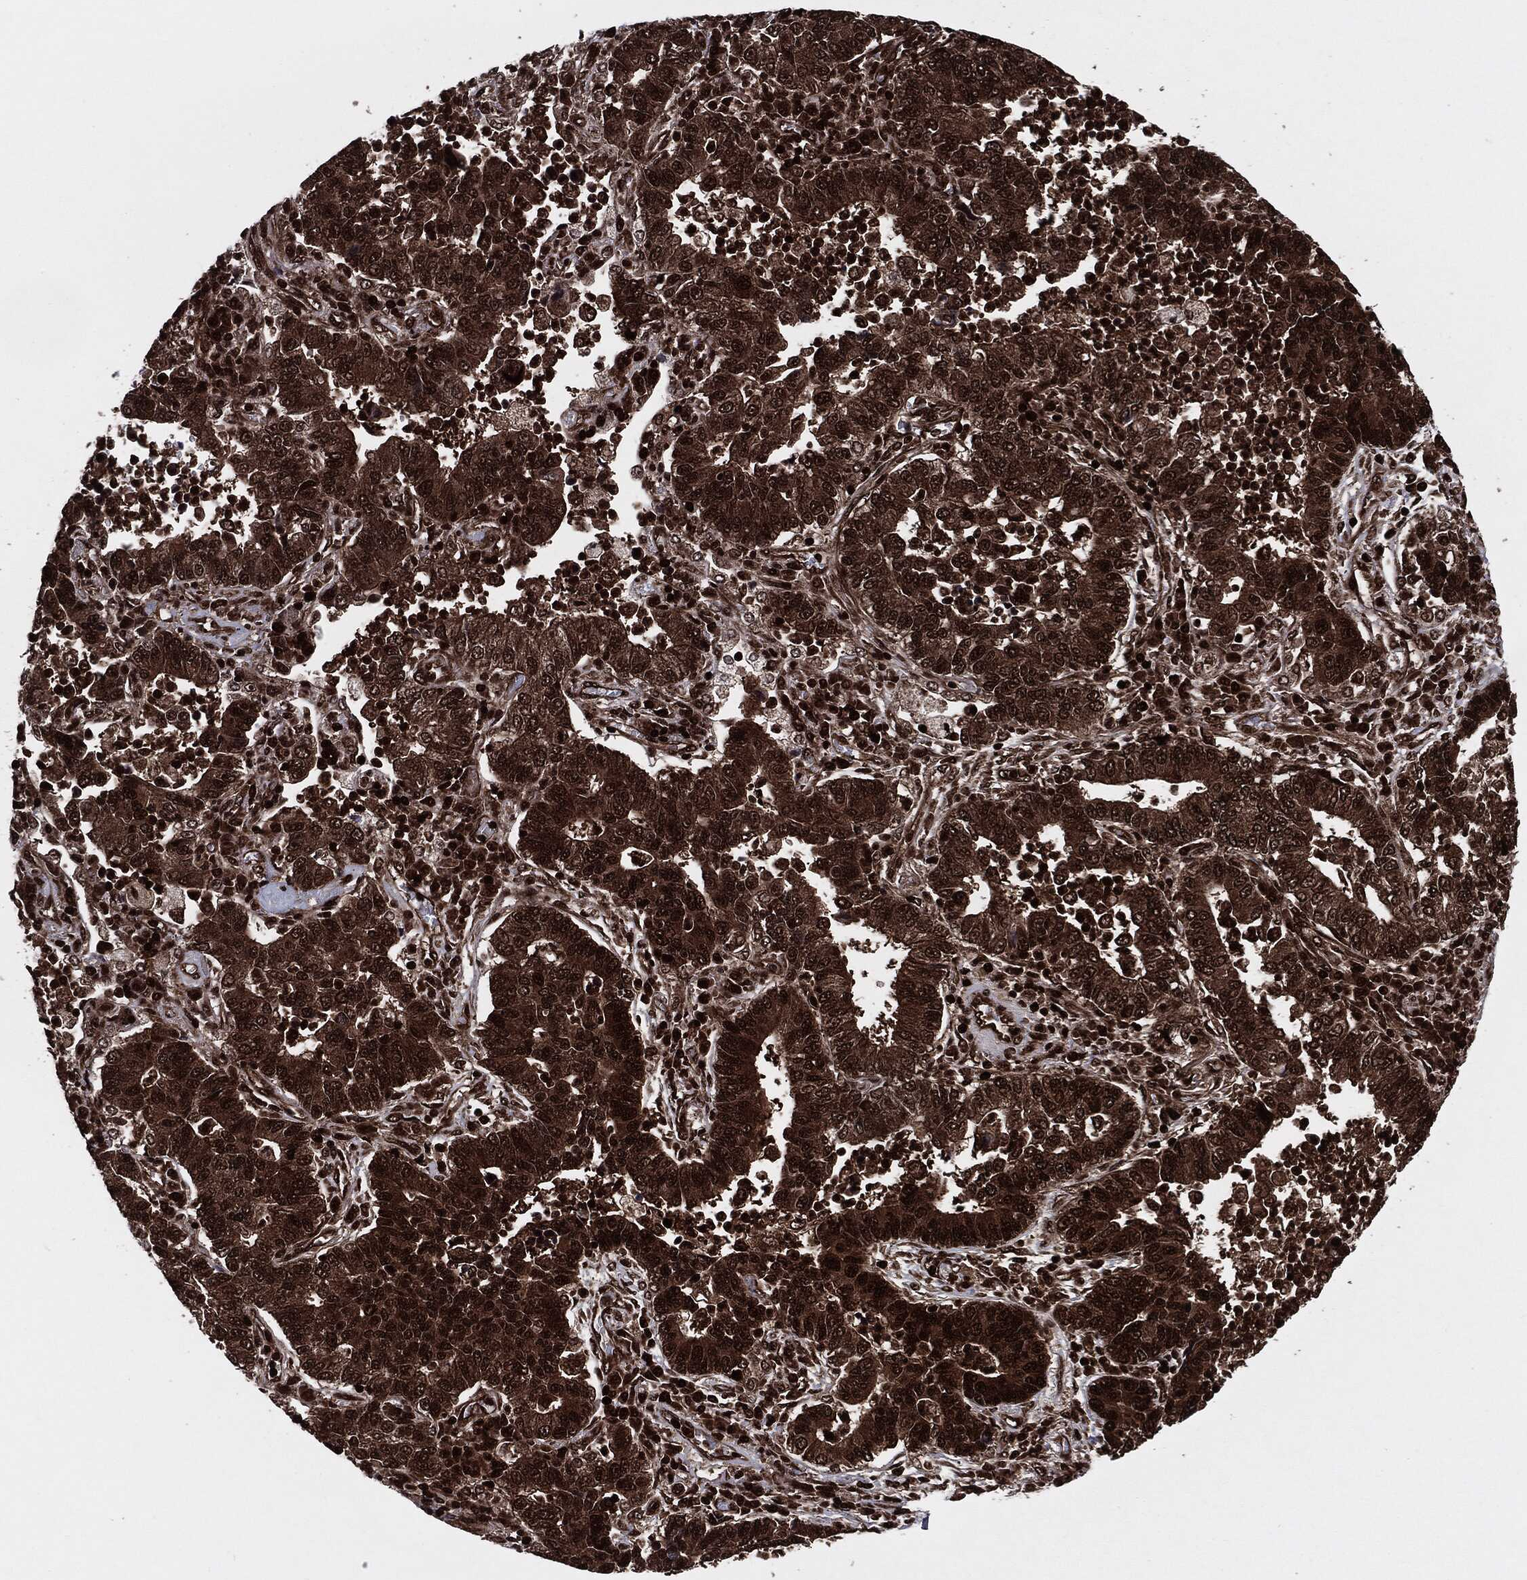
{"staining": {"intensity": "strong", "quantity": ">75%", "location": "cytoplasmic/membranous"}, "tissue": "lung cancer", "cell_type": "Tumor cells", "image_type": "cancer", "snomed": [{"axis": "morphology", "description": "Adenocarcinoma, NOS"}, {"axis": "topography", "description": "Lung"}], "caption": "Tumor cells reveal high levels of strong cytoplasmic/membranous staining in about >75% of cells in lung cancer (adenocarcinoma).", "gene": "YWHAB", "patient": {"sex": "female", "age": 57}}